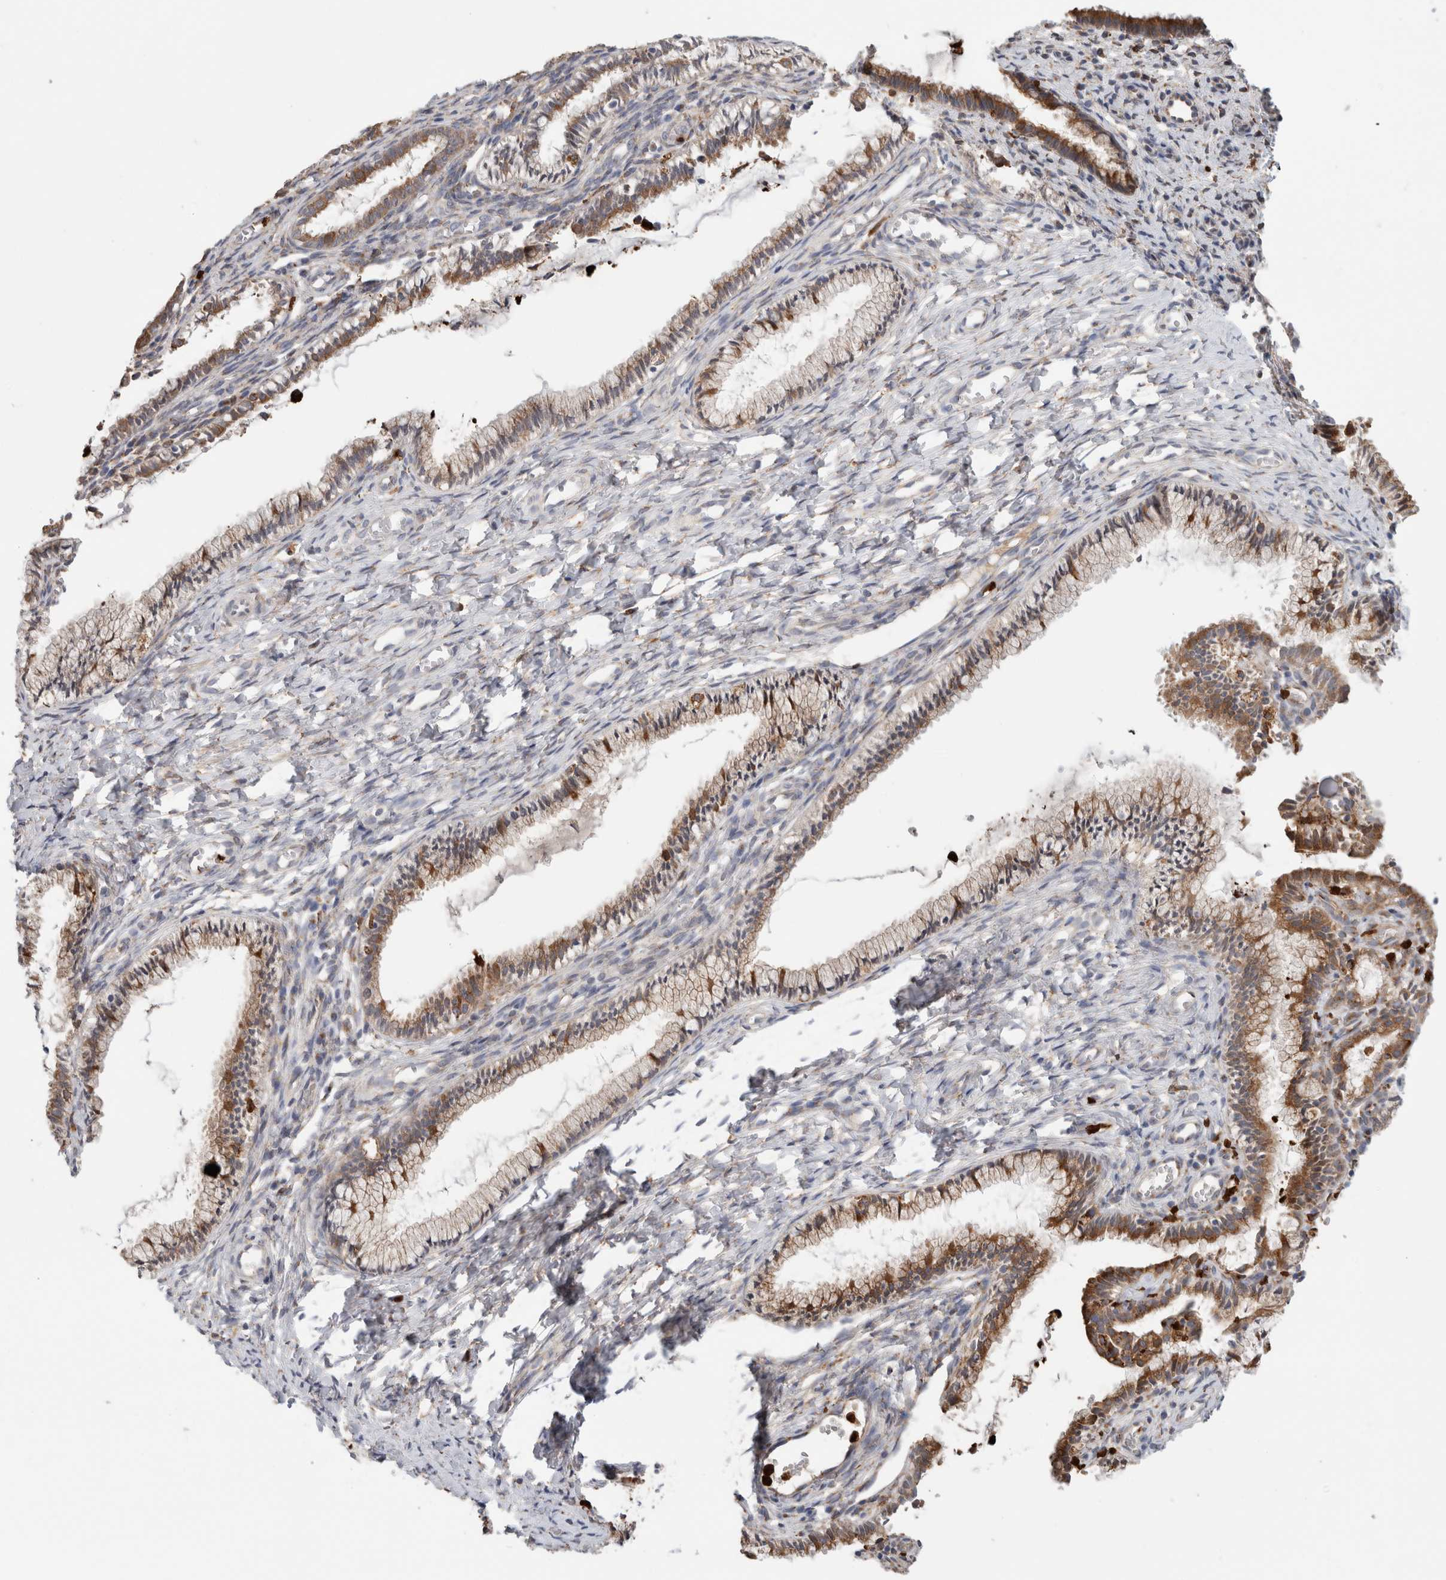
{"staining": {"intensity": "moderate", "quantity": ">75%", "location": "cytoplasmic/membranous"}, "tissue": "cervix", "cell_type": "Glandular cells", "image_type": "normal", "snomed": [{"axis": "morphology", "description": "Normal tissue, NOS"}, {"axis": "topography", "description": "Cervix"}], "caption": "Moderate cytoplasmic/membranous protein expression is identified in about >75% of glandular cells in cervix. The staining was performed using DAB (3,3'-diaminobenzidine), with brown indicating positive protein expression. Nuclei are stained blue with hematoxylin.", "gene": "P4HA1", "patient": {"sex": "female", "age": 27}}